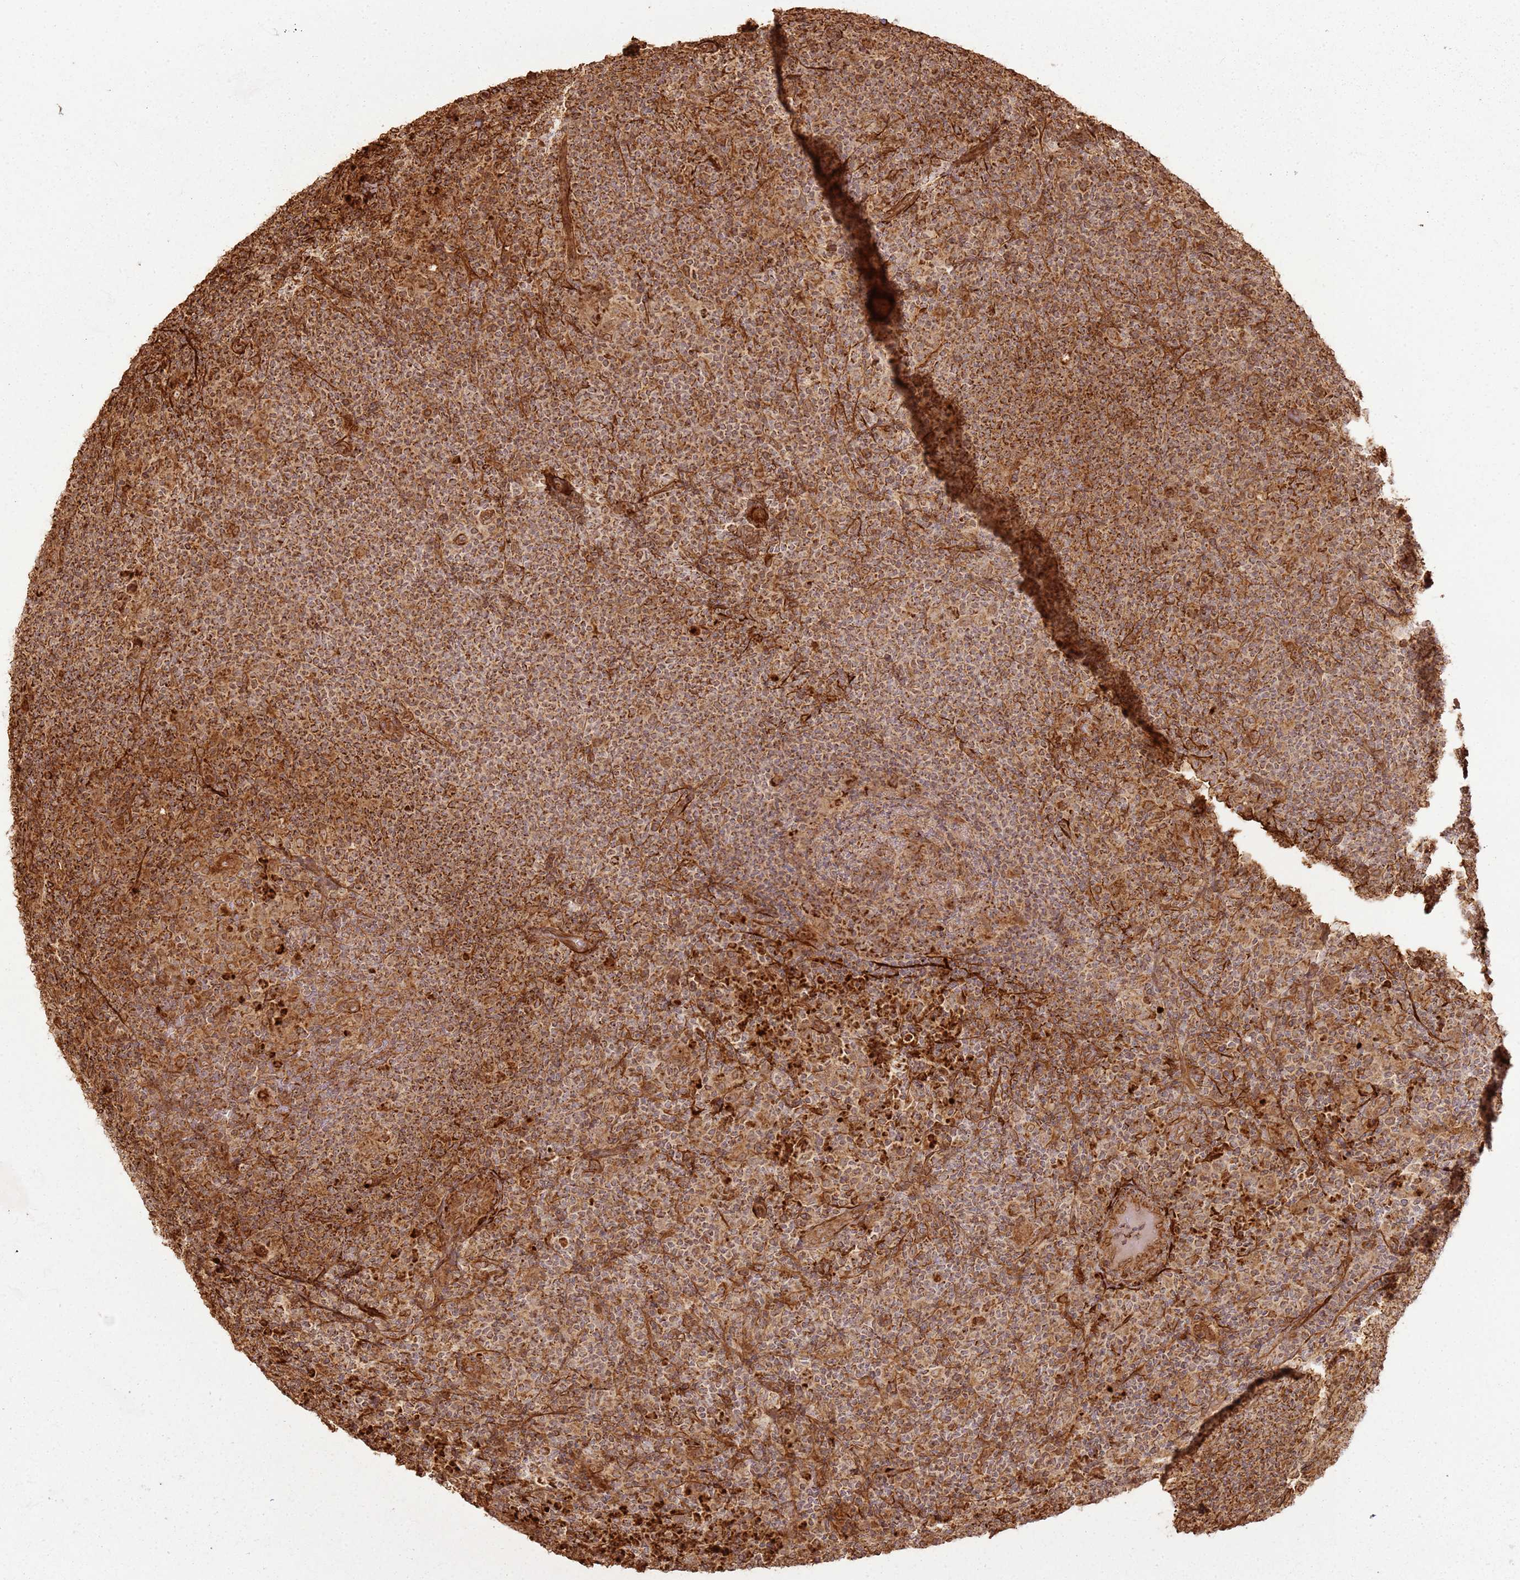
{"staining": {"intensity": "moderate", "quantity": ">75%", "location": "cytoplasmic/membranous"}, "tissue": "lymphoma", "cell_type": "Tumor cells", "image_type": "cancer", "snomed": [{"axis": "morphology", "description": "Hodgkin's disease, NOS"}, {"axis": "topography", "description": "Lymph node"}], "caption": "Tumor cells reveal moderate cytoplasmic/membranous positivity in about >75% of cells in lymphoma.", "gene": "DDX59", "patient": {"sex": "female", "age": 57}}